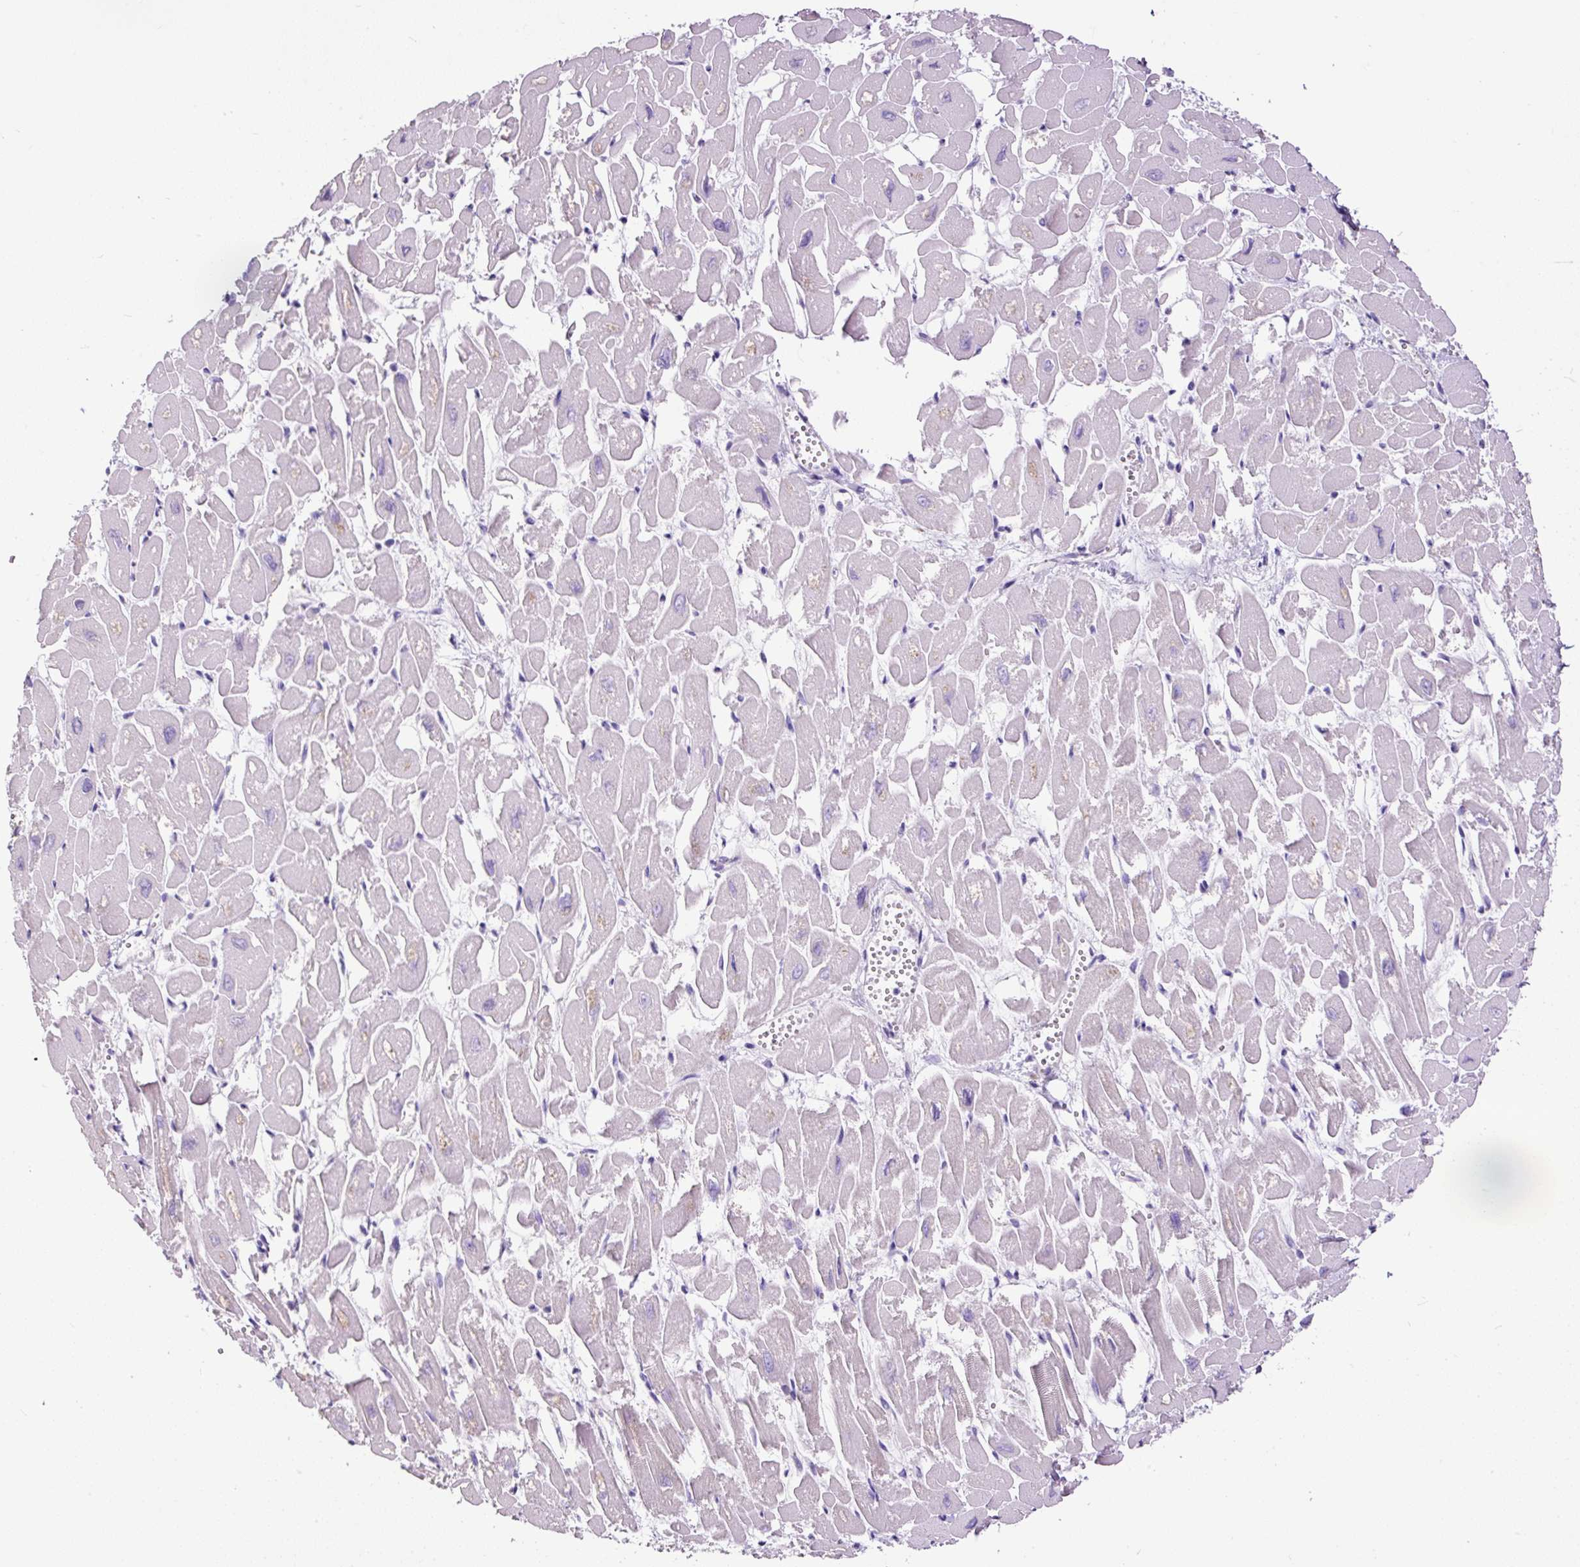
{"staining": {"intensity": "negative", "quantity": "none", "location": "none"}, "tissue": "heart muscle", "cell_type": "Cardiomyocytes", "image_type": "normal", "snomed": [{"axis": "morphology", "description": "Normal tissue, NOS"}, {"axis": "topography", "description": "Heart"}], "caption": "Cardiomyocytes show no significant positivity in unremarkable heart muscle. The staining was performed using DAB (3,3'-diaminobenzidine) to visualize the protein expression in brown, while the nuclei were stained in blue with hematoxylin (Magnification: 20x).", "gene": "PDIA2", "patient": {"sex": "male", "age": 54}}